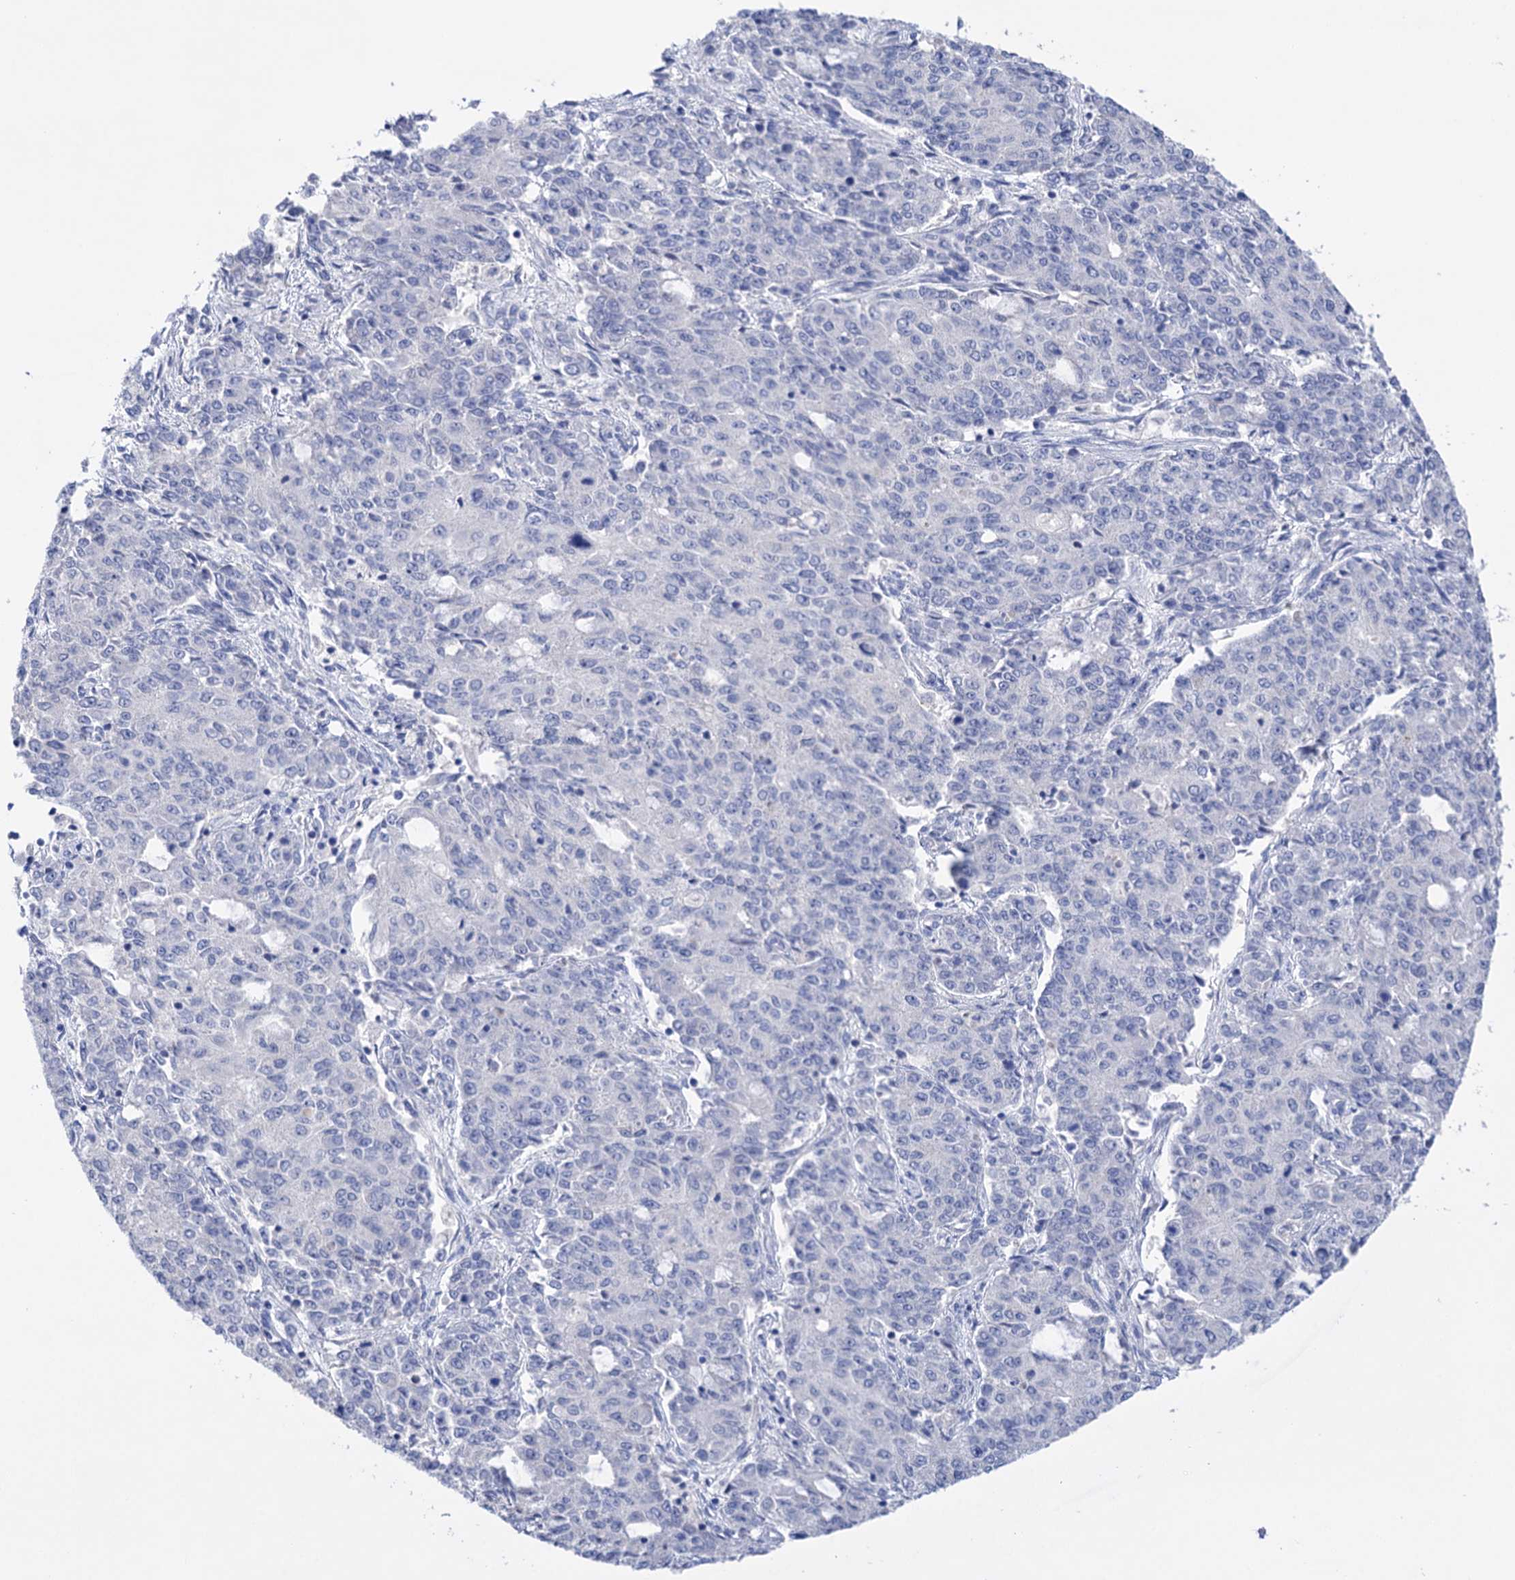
{"staining": {"intensity": "weak", "quantity": "<25%", "location": "cytoplasmic/membranous"}, "tissue": "endometrial cancer", "cell_type": "Tumor cells", "image_type": "cancer", "snomed": [{"axis": "morphology", "description": "Adenocarcinoma, NOS"}, {"axis": "topography", "description": "Endometrium"}], "caption": "The photomicrograph reveals no significant staining in tumor cells of endometrial cancer.", "gene": "BBS4", "patient": {"sex": "female", "age": 50}}